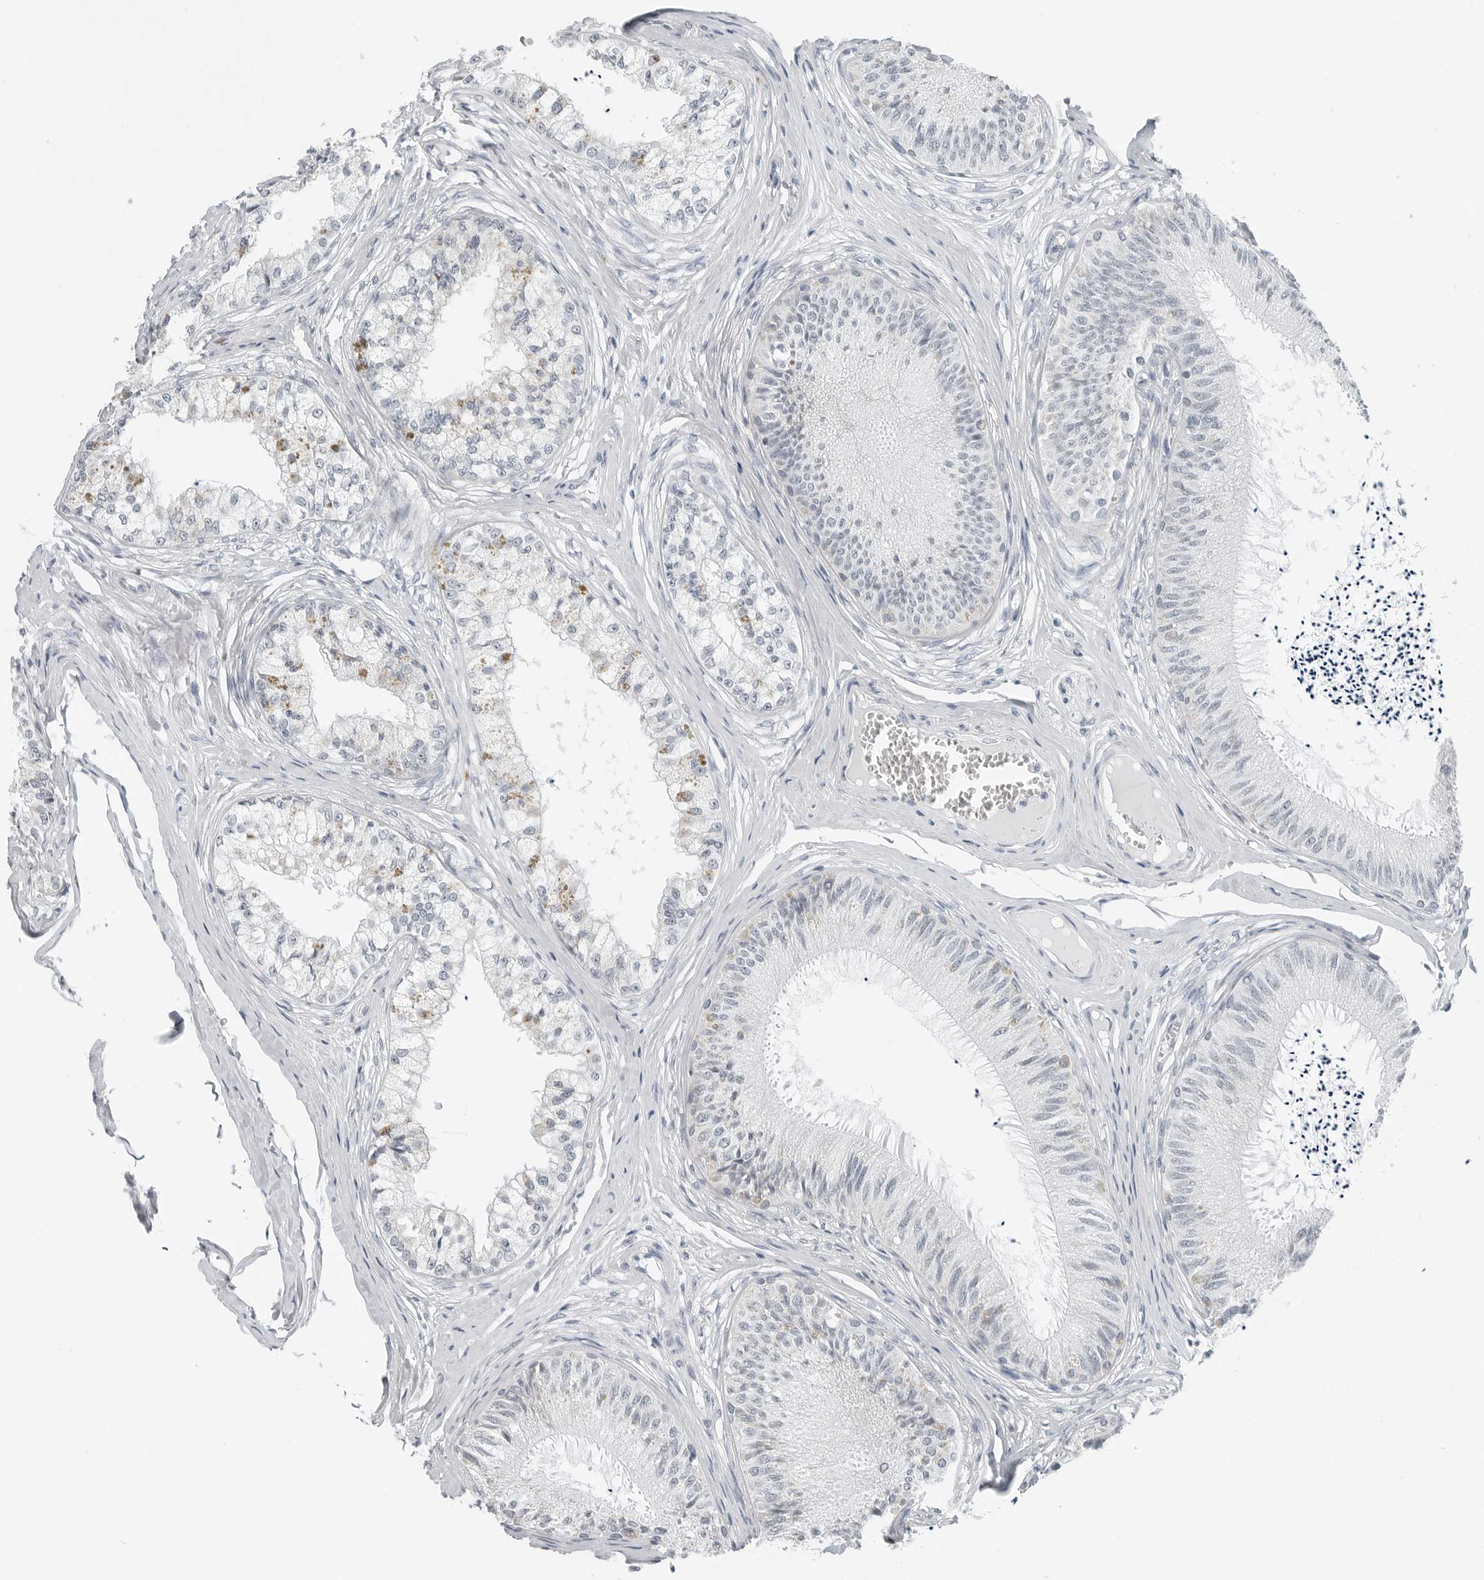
{"staining": {"intensity": "weak", "quantity": "<25%", "location": "cytoplasmic/membranous"}, "tissue": "epididymis", "cell_type": "Glandular cells", "image_type": "normal", "snomed": [{"axis": "morphology", "description": "Normal tissue, NOS"}, {"axis": "topography", "description": "Epididymis"}], "caption": "The histopathology image displays no staining of glandular cells in normal epididymis.", "gene": "XIRP1", "patient": {"sex": "male", "age": 79}}